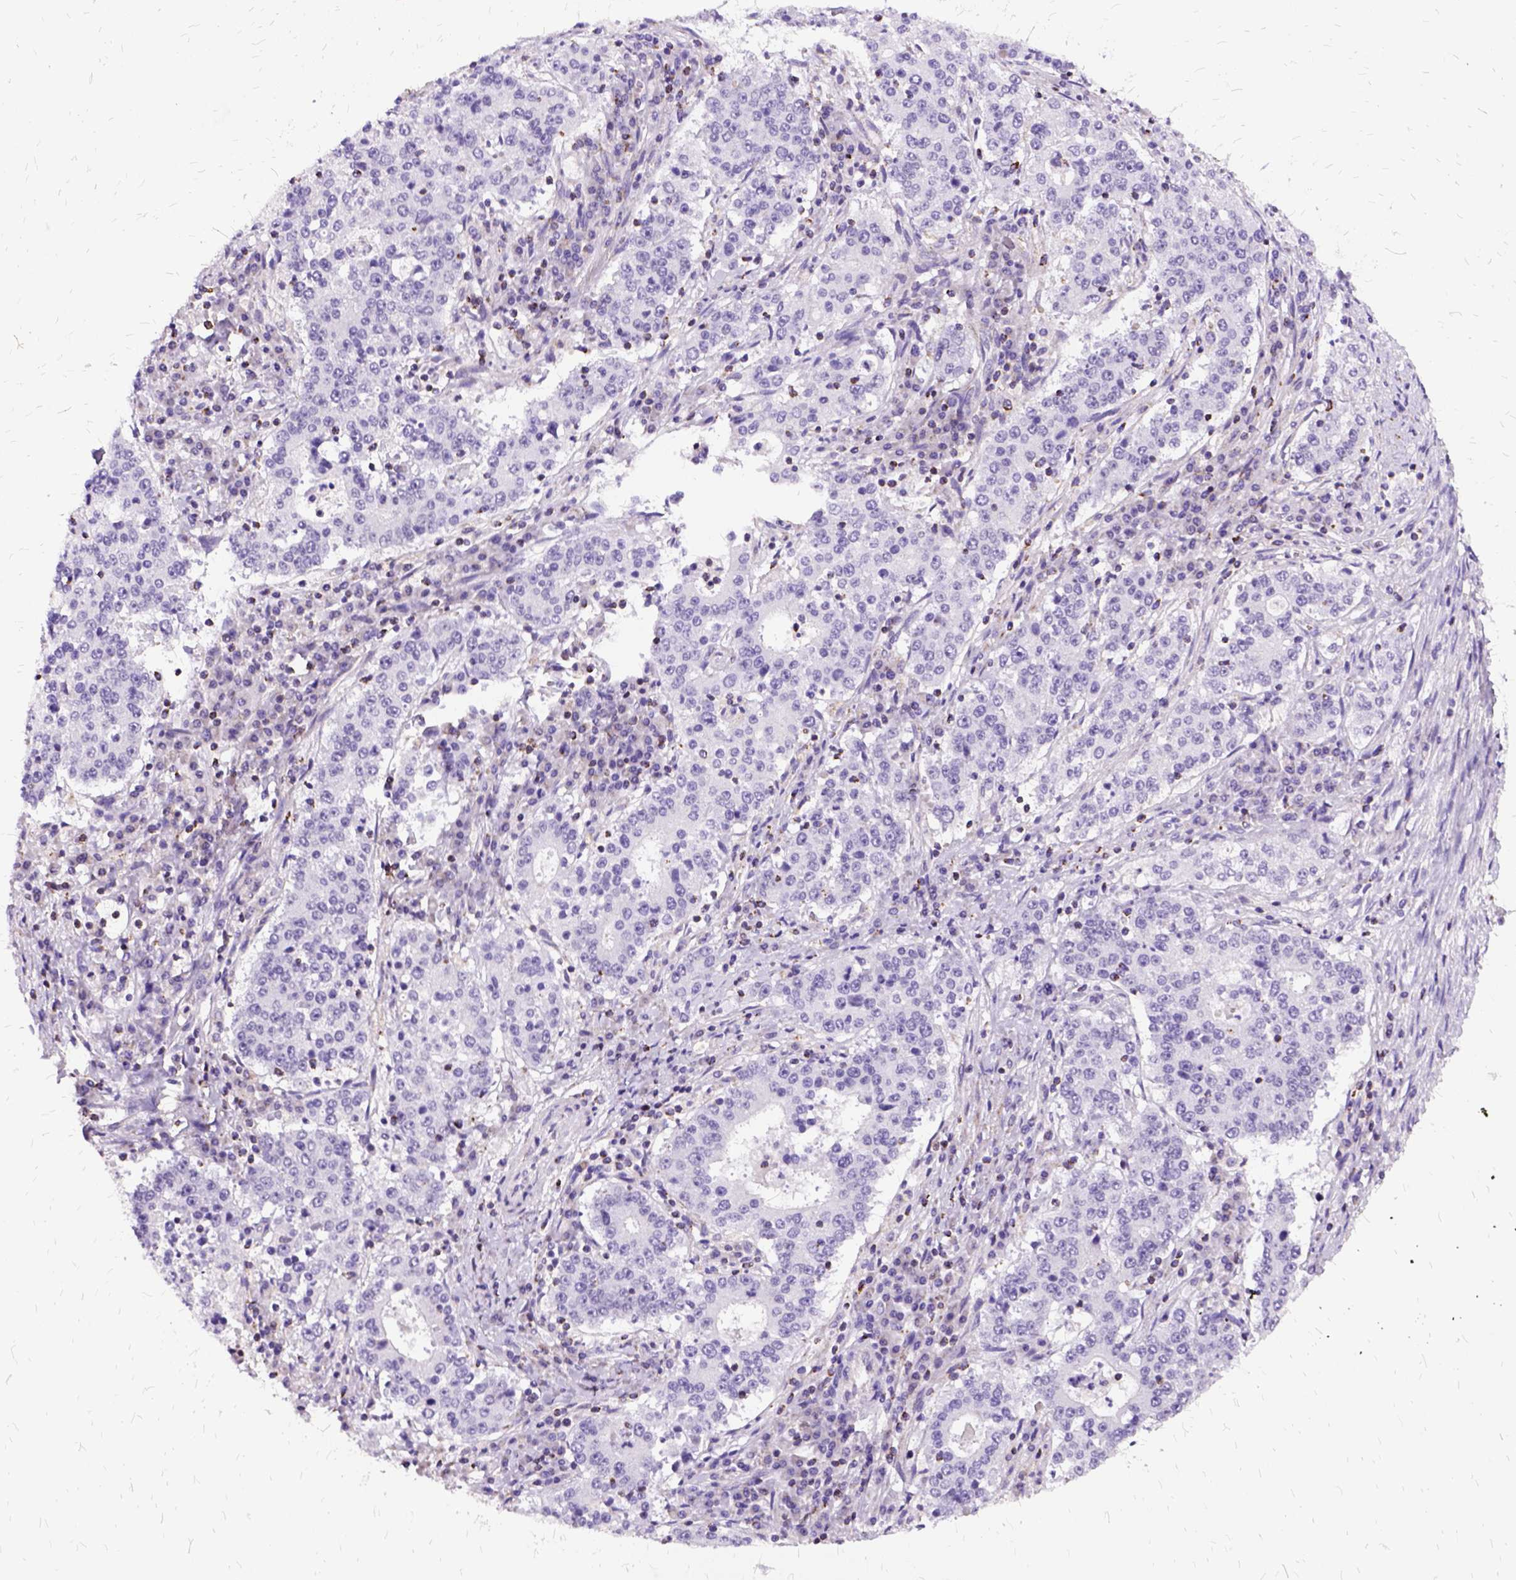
{"staining": {"intensity": "negative", "quantity": "none", "location": "none"}, "tissue": "stomach cancer", "cell_type": "Tumor cells", "image_type": "cancer", "snomed": [{"axis": "morphology", "description": "Adenocarcinoma, NOS"}, {"axis": "topography", "description": "Stomach"}], "caption": "The immunohistochemistry micrograph has no significant expression in tumor cells of stomach adenocarcinoma tissue. (DAB IHC with hematoxylin counter stain).", "gene": "OXCT1", "patient": {"sex": "male", "age": 59}}